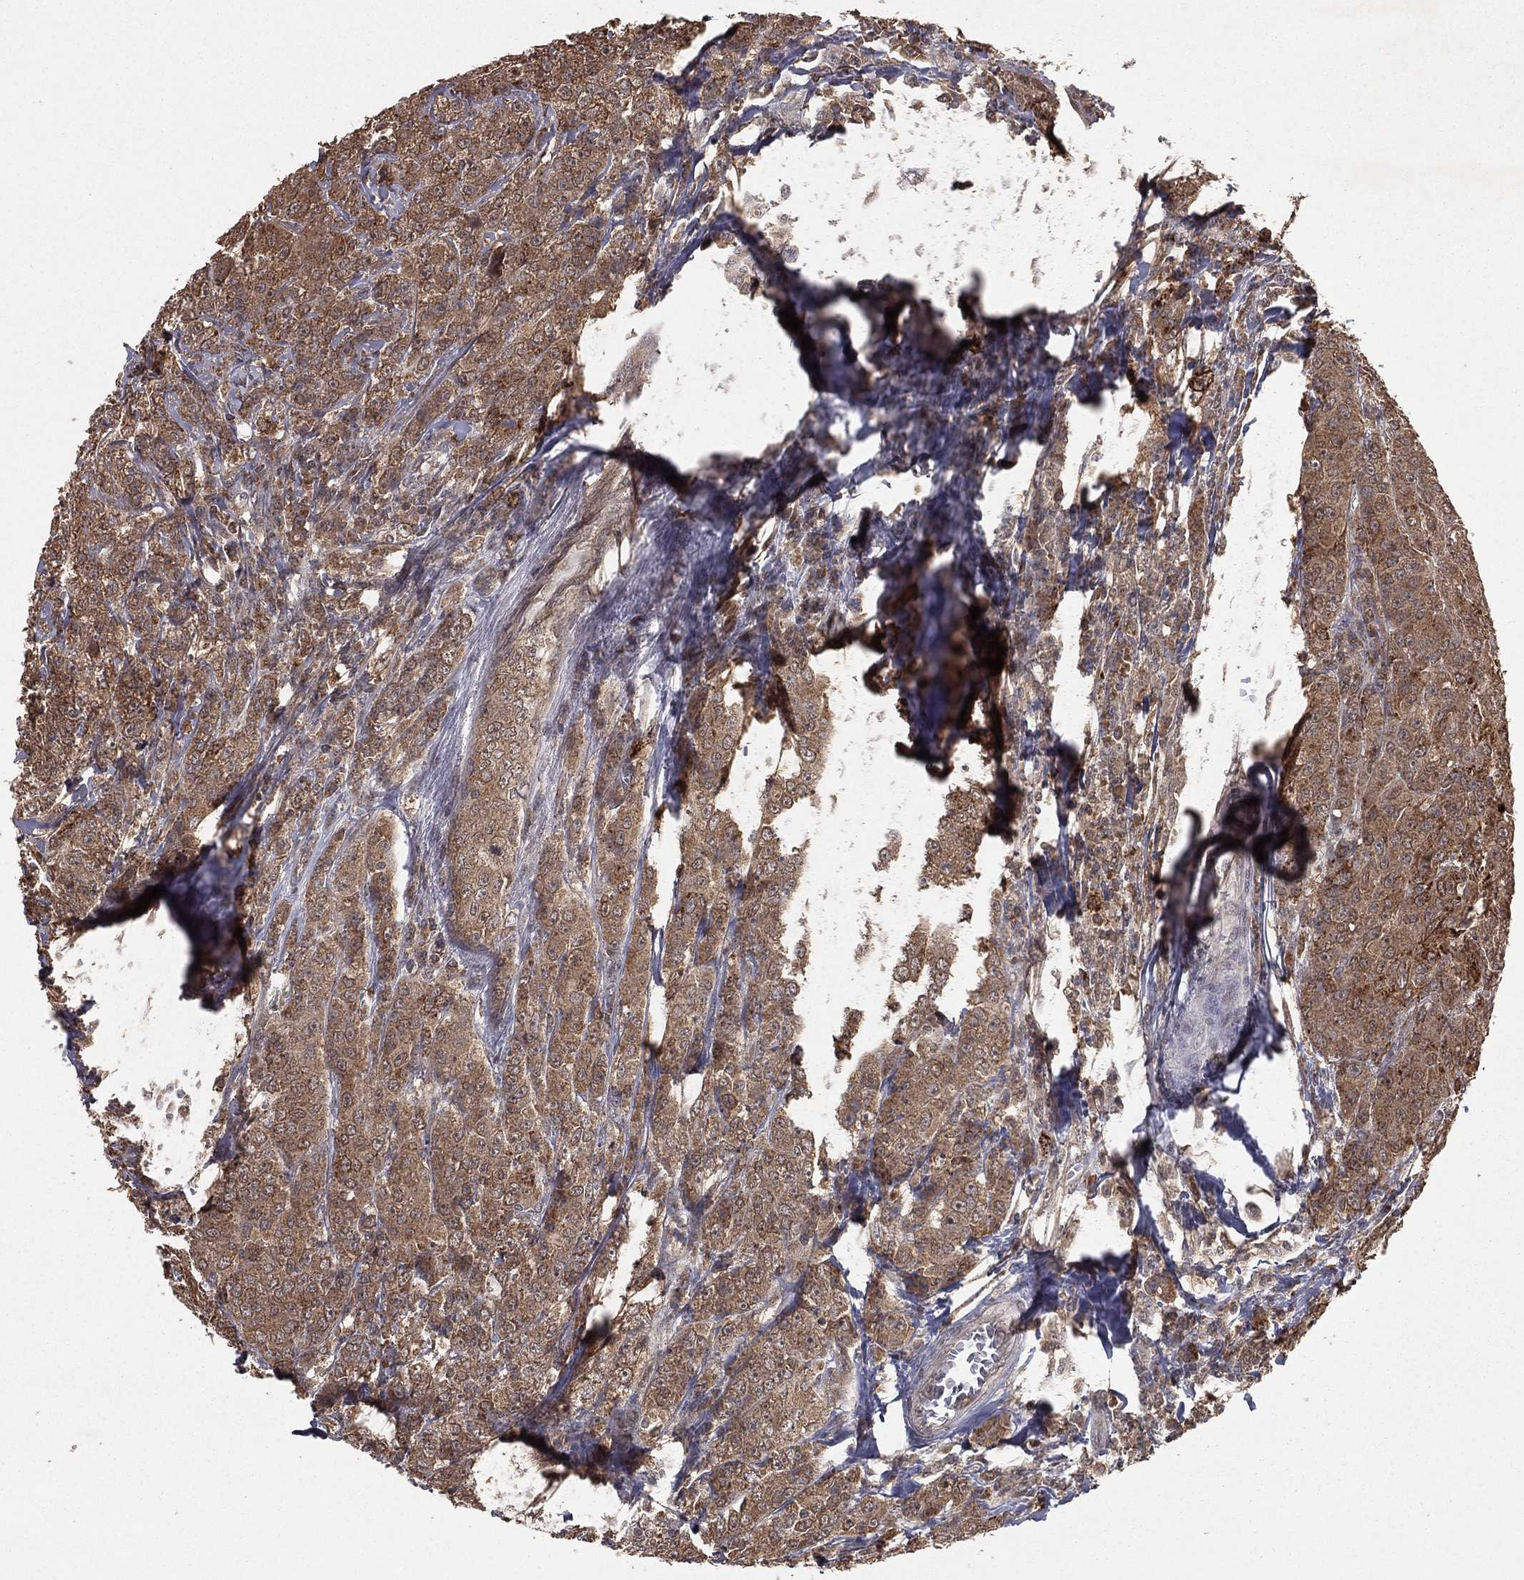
{"staining": {"intensity": "weak", "quantity": ">75%", "location": "cytoplasmic/membranous"}, "tissue": "breast cancer", "cell_type": "Tumor cells", "image_type": "cancer", "snomed": [{"axis": "morphology", "description": "Duct carcinoma"}, {"axis": "topography", "description": "Breast"}], "caption": "This is an image of immunohistochemistry staining of breast cancer (intraductal carcinoma), which shows weak positivity in the cytoplasmic/membranous of tumor cells.", "gene": "ZDHHC15", "patient": {"sex": "female", "age": 43}}